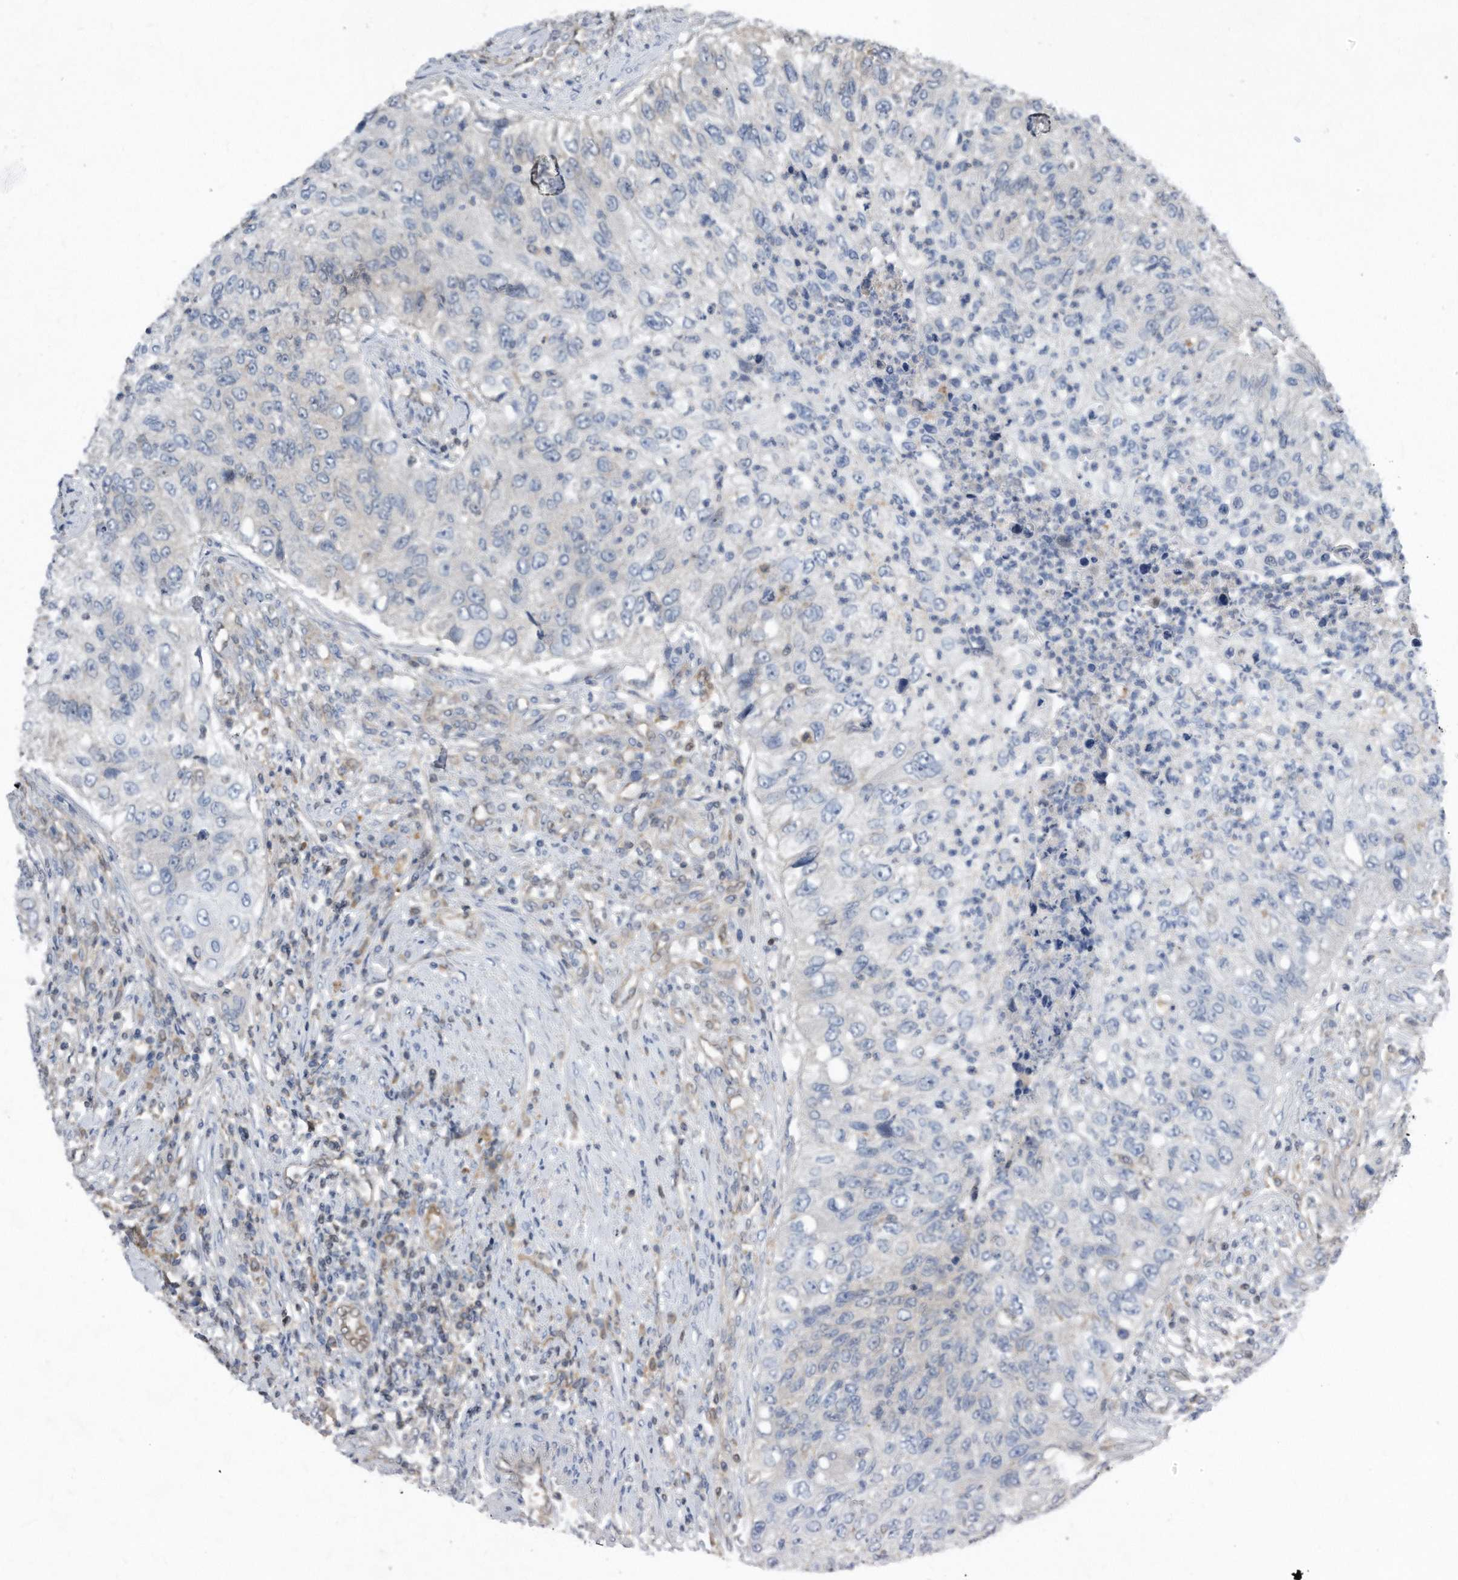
{"staining": {"intensity": "negative", "quantity": "none", "location": "none"}, "tissue": "urothelial cancer", "cell_type": "Tumor cells", "image_type": "cancer", "snomed": [{"axis": "morphology", "description": "Urothelial carcinoma, High grade"}, {"axis": "topography", "description": "Urinary bladder"}], "caption": "This is an immunohistochemistry (IHC) photomicrograph of urothelial cancer. There is no expression in tumor cells.", "gene": "MAP2K6", "patient": {"sex": "female", "age": 60}}